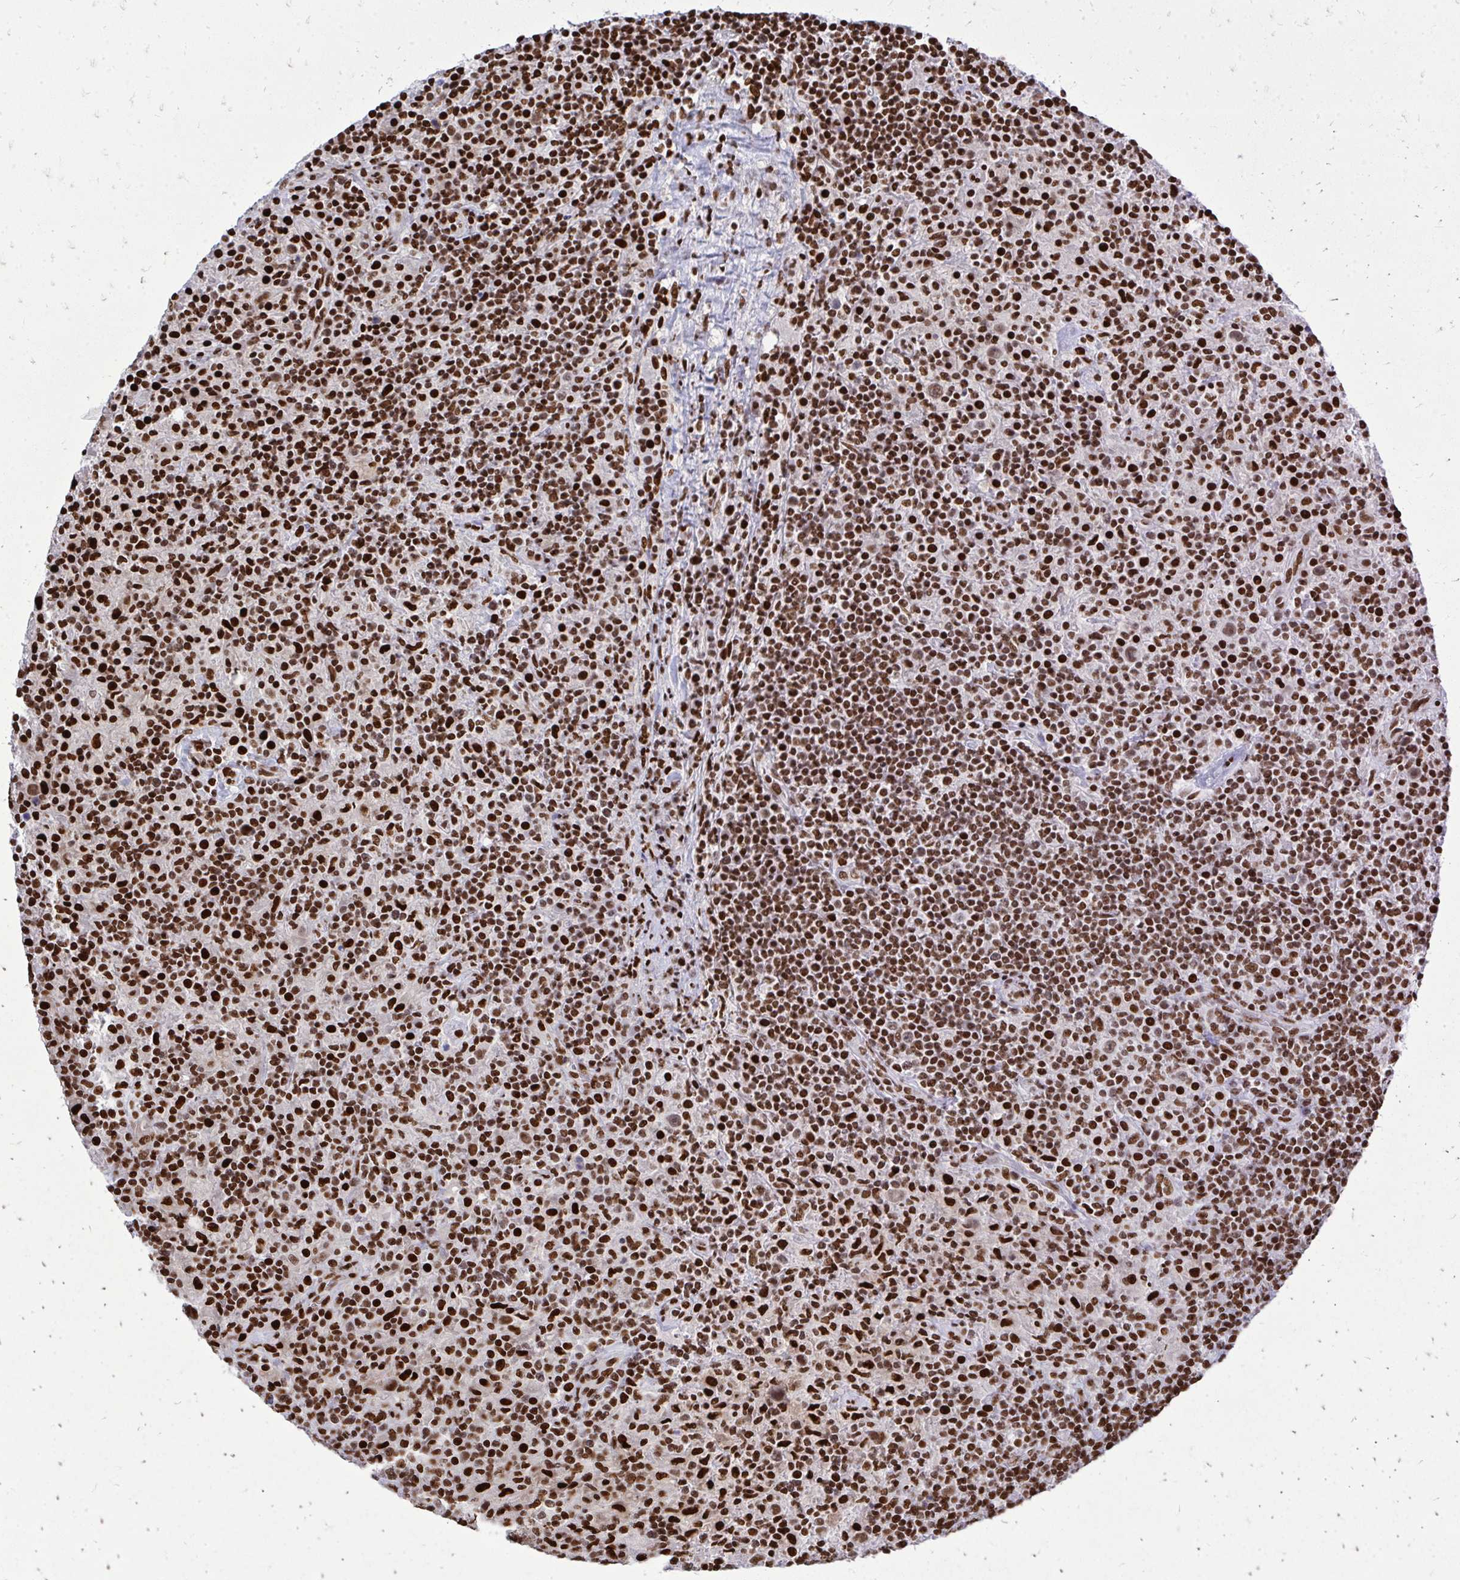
{"staining": {"intensity": "moderate", "quantity": ">75%", "location": "nuclear"}, "tissue": "lymphoma", "cell_type": "Tumor cells", "image_type": "cancer", "snomed": [{"axis": "morphology", "description": "Hodgkin's disease, NOS"}, {"axis": "topography", "description": "Lymph node"}], "caption": "Lymphoma stained with a protein marker displays moderate staining in tumor cells.", "gene": "TBL1Y", "patient": {"sex": "male", "age": 70}}